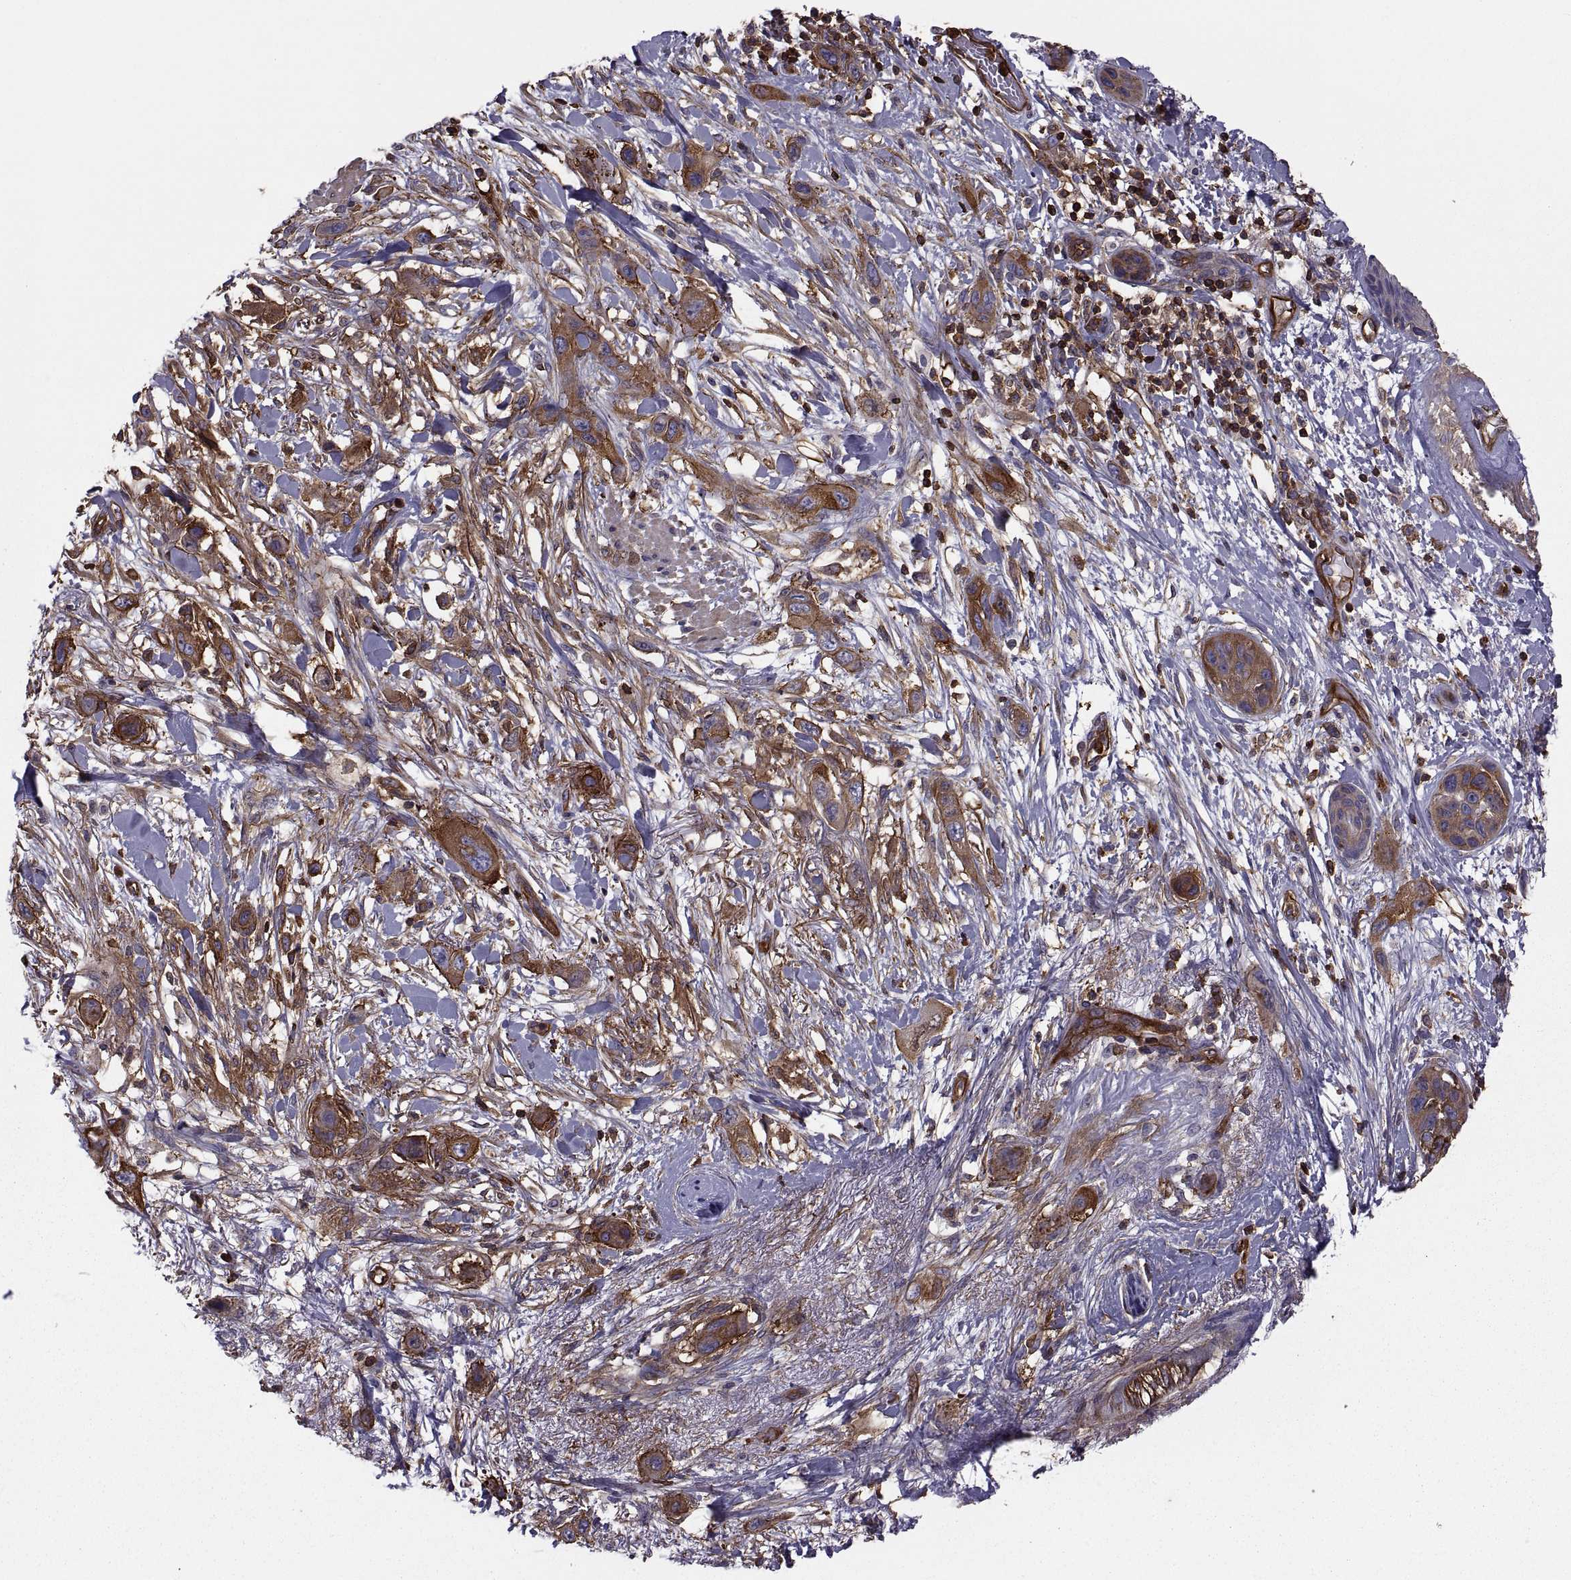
{"staining": {"intensity": "strong", "quantity": ">75%", "location": "cytoplasmic/membranous"}, "tissue": "skin cancer", "cell_type": "Tumor cells", "image_type": "cancer", "snomed": [{"axis": "morphology", "description": "Squamous cell carcinoma, NOS"}, {"axis": "topography", "description": "Skin"}], "caption": "Skin squamous cell carcinoma stained for a protein (brown) reveals strong cytoplasmic/membranous positive staining in approximately >75% of tumor cells.", "gene": "MYH9", "patient": {"sex": "male", "age": 79}}